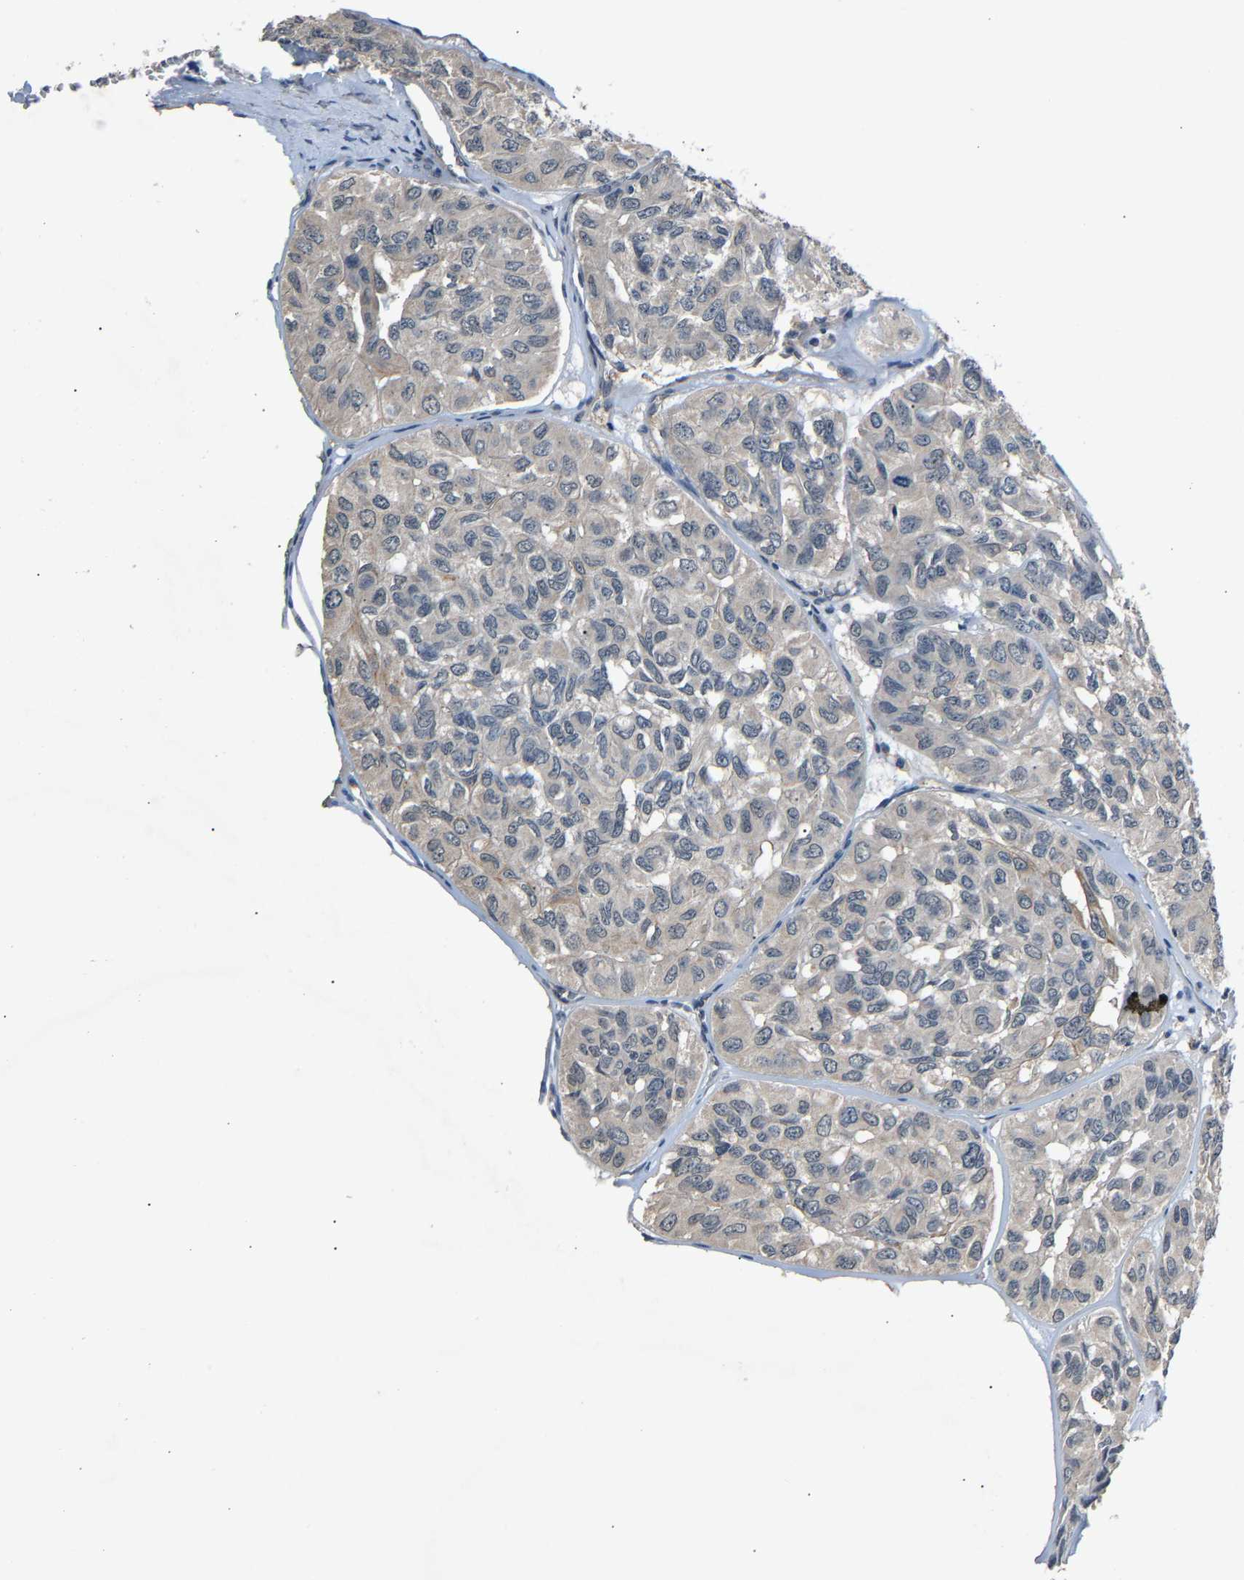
{"staining": {"intensity": "weak", "quantity": "<25%", "location": "cytoplasmic/membranous"}, "tissue": "head and neck cancer", "cell_type": "Tumor cells", "image_type": "cancer", "snomed": [{"axis": "morphology", "description": "Adenocarcinoma, NOS"}, {"axis": "topography", "description": "Salivary gland, NOS"}, {"axis": "topography", "description": "Head-Neck"}], "caption": "High magnification brightfield microscopy of head and neck cancer (adenocarcinoma) stained with DAB (brown) and counterstained with hematoxylin (blue): tumor cells show no significant positivity.", "gene": "ABCC9", "patient": {"sex": "female", "age": 76}}